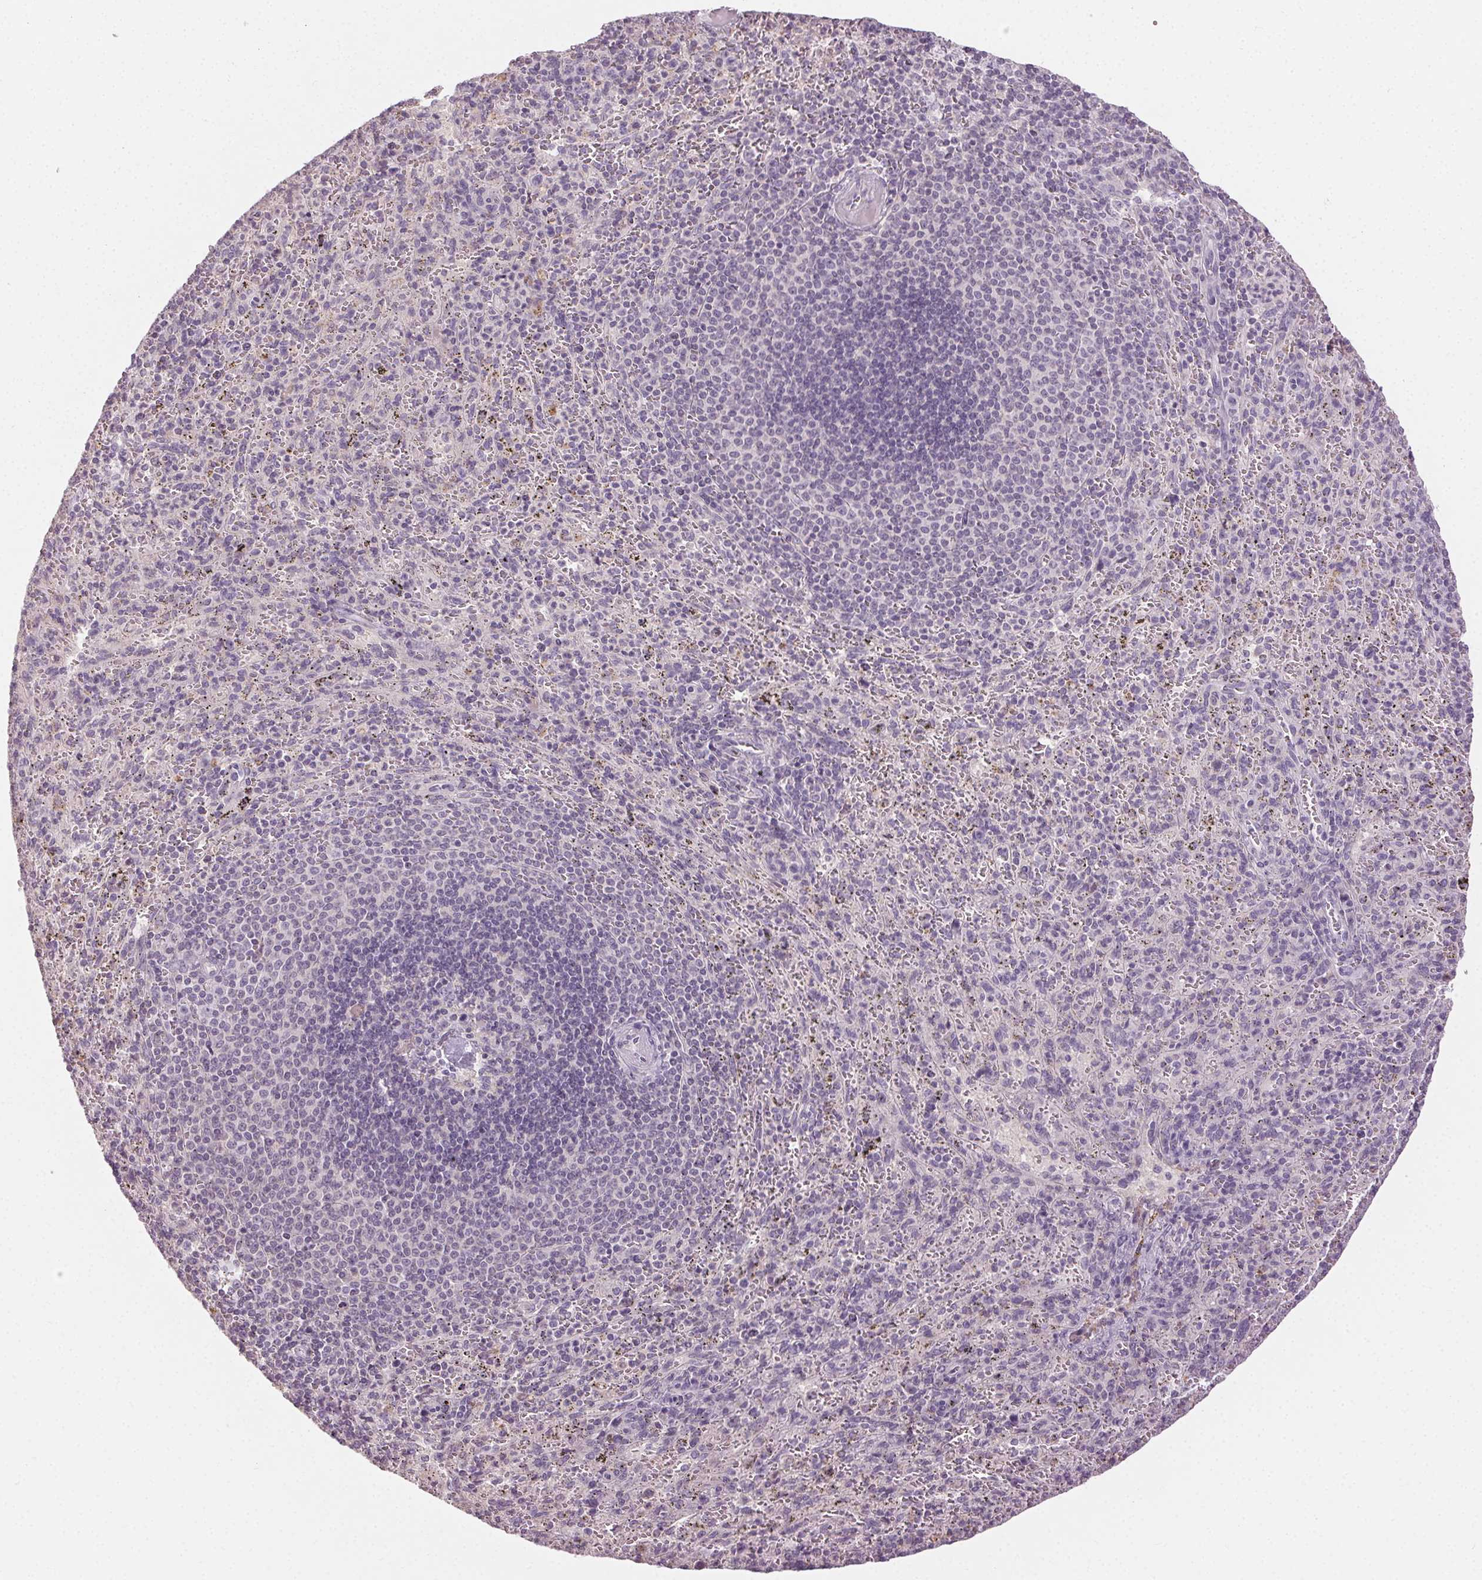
{"staining": {"intensity": "negative", "quantity": "none", "location": "none"}, "tissue": "spleen", "cell_type": "Cells in red pulp", "image_type": "normal", "snomed": [{"axis": "morphology", "description": "Normal tissue, NOS"}, {"axis": "topography", "description": "Spleen"}], "caption": "A high-resolution image shows IHC staining of benign spleen, which demonstrates no significant staining in cells in red pulp. (DAB IHC with hematoxylin counter stain).", "gene": "CLTRN", "patient": {"sex": "male", "age": 57}}